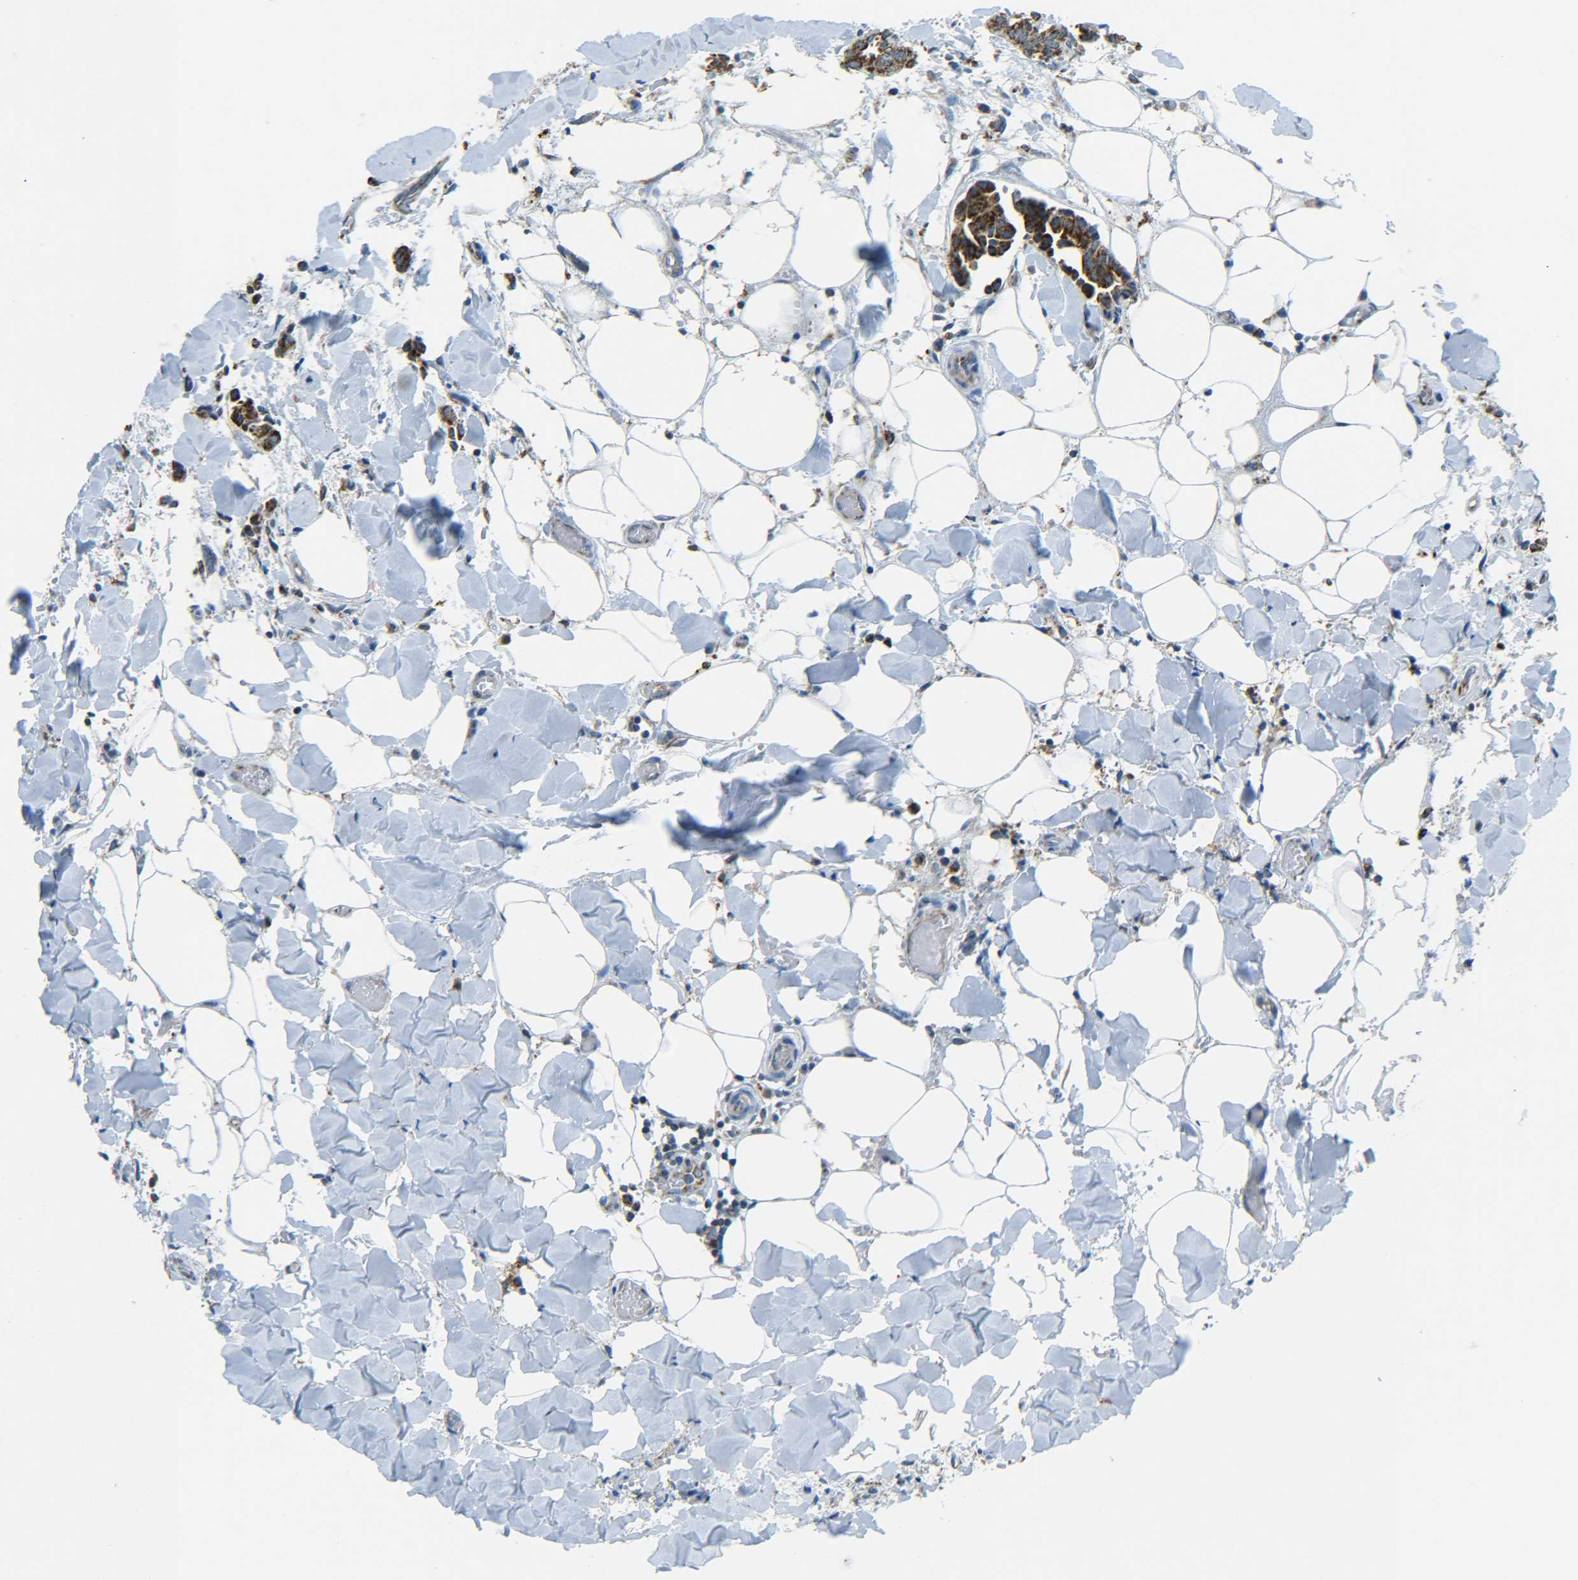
{"staining": {"intensity": "strong", "quantity": ">75%", "location": "cytoplasmic/membranous"}, "tissue": "head and neck cancer", "cell_type": "Tumor cells", "image_type": "cancer", "snomed": [{"axis": "morphology", "description": "Adenocarcinoma, NOS"}, {"axis": "topography", "description": "Salivary gland"}, {"axis": "topography", "description": "Head-Neck"}], "caption": "Human head and neck adenocarcinoma stained with a brown dye shows strong cytoplasmic/membranous positive positivity in about >75% of tumor cells.", "gene": "CYB5R1", "patient": {"sex": "female", "age": 59}}